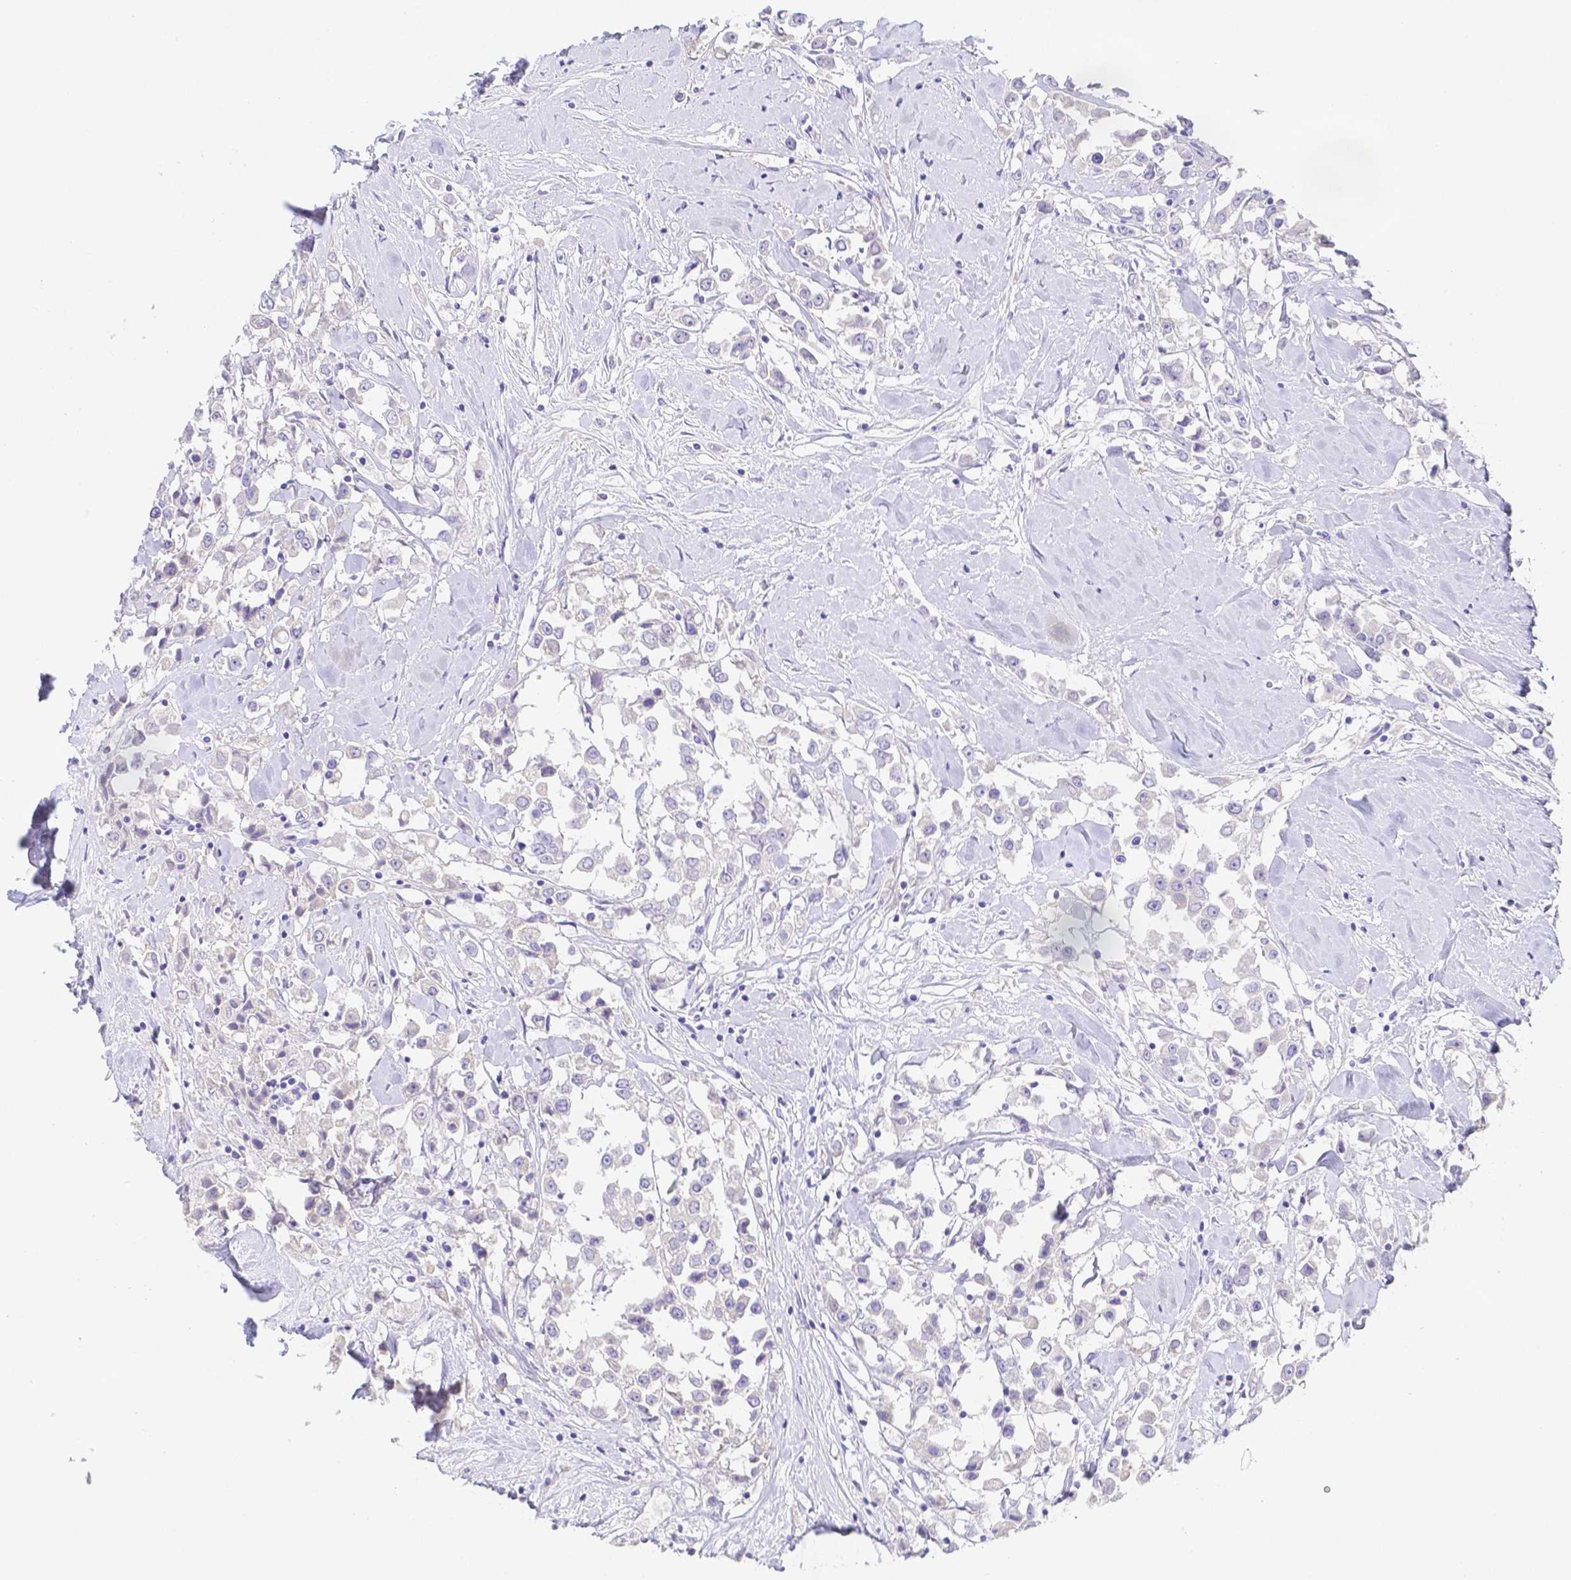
{"staining": {"intensity": "negative", "quantity": "none", "location": "none"}, "tissue": "breast cancer", "cell_type": "Tumor cells", "image_type": "cancer", "snomed": [{"axis": "morphology", "description": "Duct carcinoma"}, {"axis": "topography", "description": "Breast"}], "caption": "Human breast infiltrating ductal carcinoma stained for a protein using IHC displays no positivity in tumor cells.", "gene": "ZG16B", "patient": {"sex": "female", "age": 61}}